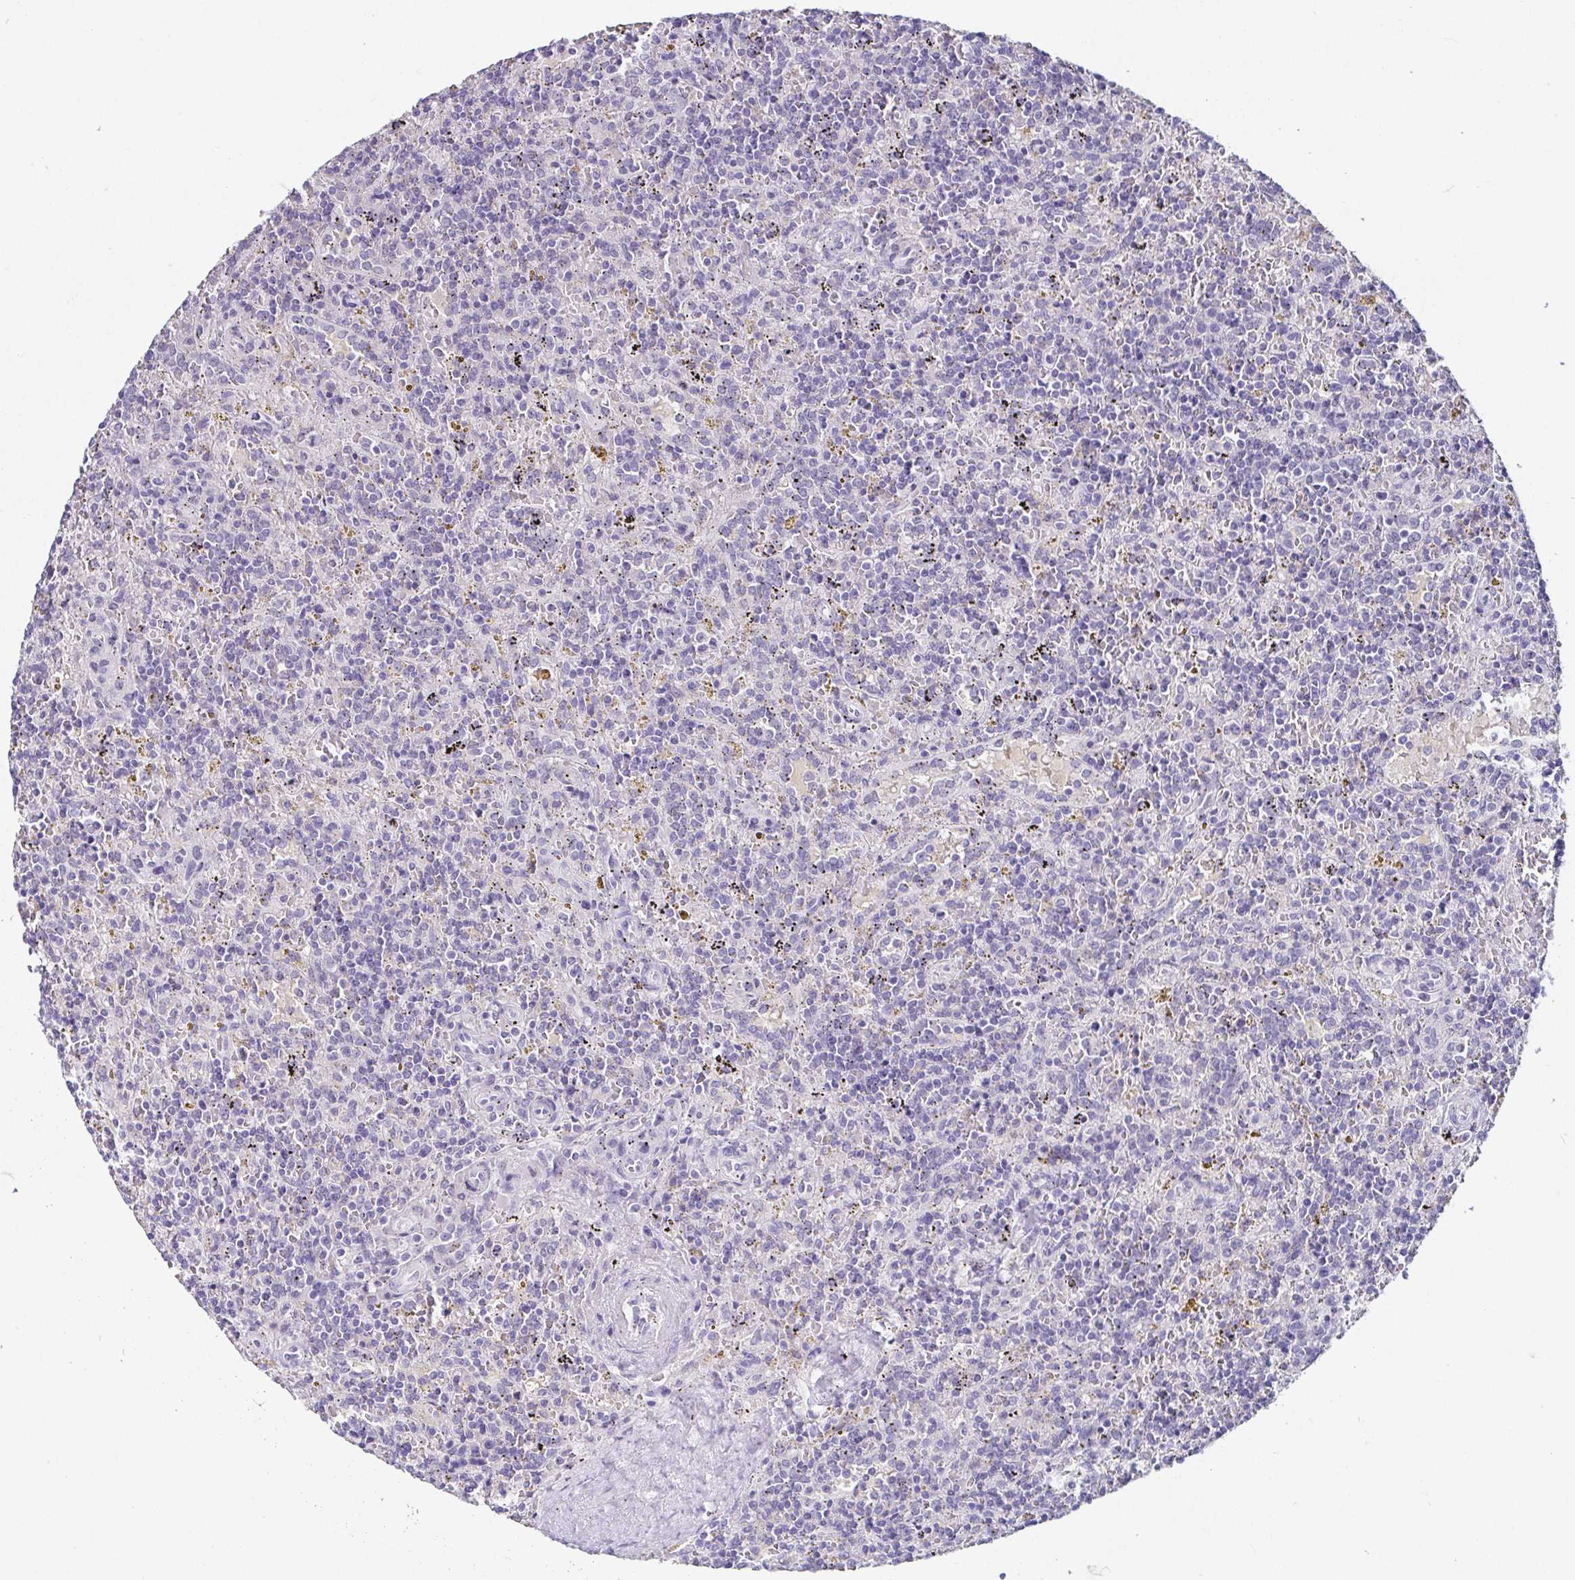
{"staining": {"intensity": "negative", "quantity": "none", "location": "none"}, "tissue": "lymphoma", "cell_type": "Tumor cells", "image_type": "cancer", "snomed": [{"axis": "morphology", "description": "Malignant lymphoma, non-Hodgkin's type, Low grade"}, {"axis": "topography", "description": "Spleen"}], "caption": "Lymphoma was stained to show a protein in brown. There is no significant expression in tumor cells. Nuclei are stained in blue.", "gene": "TP73", "patient": {"sex": "male", "age": 67}}